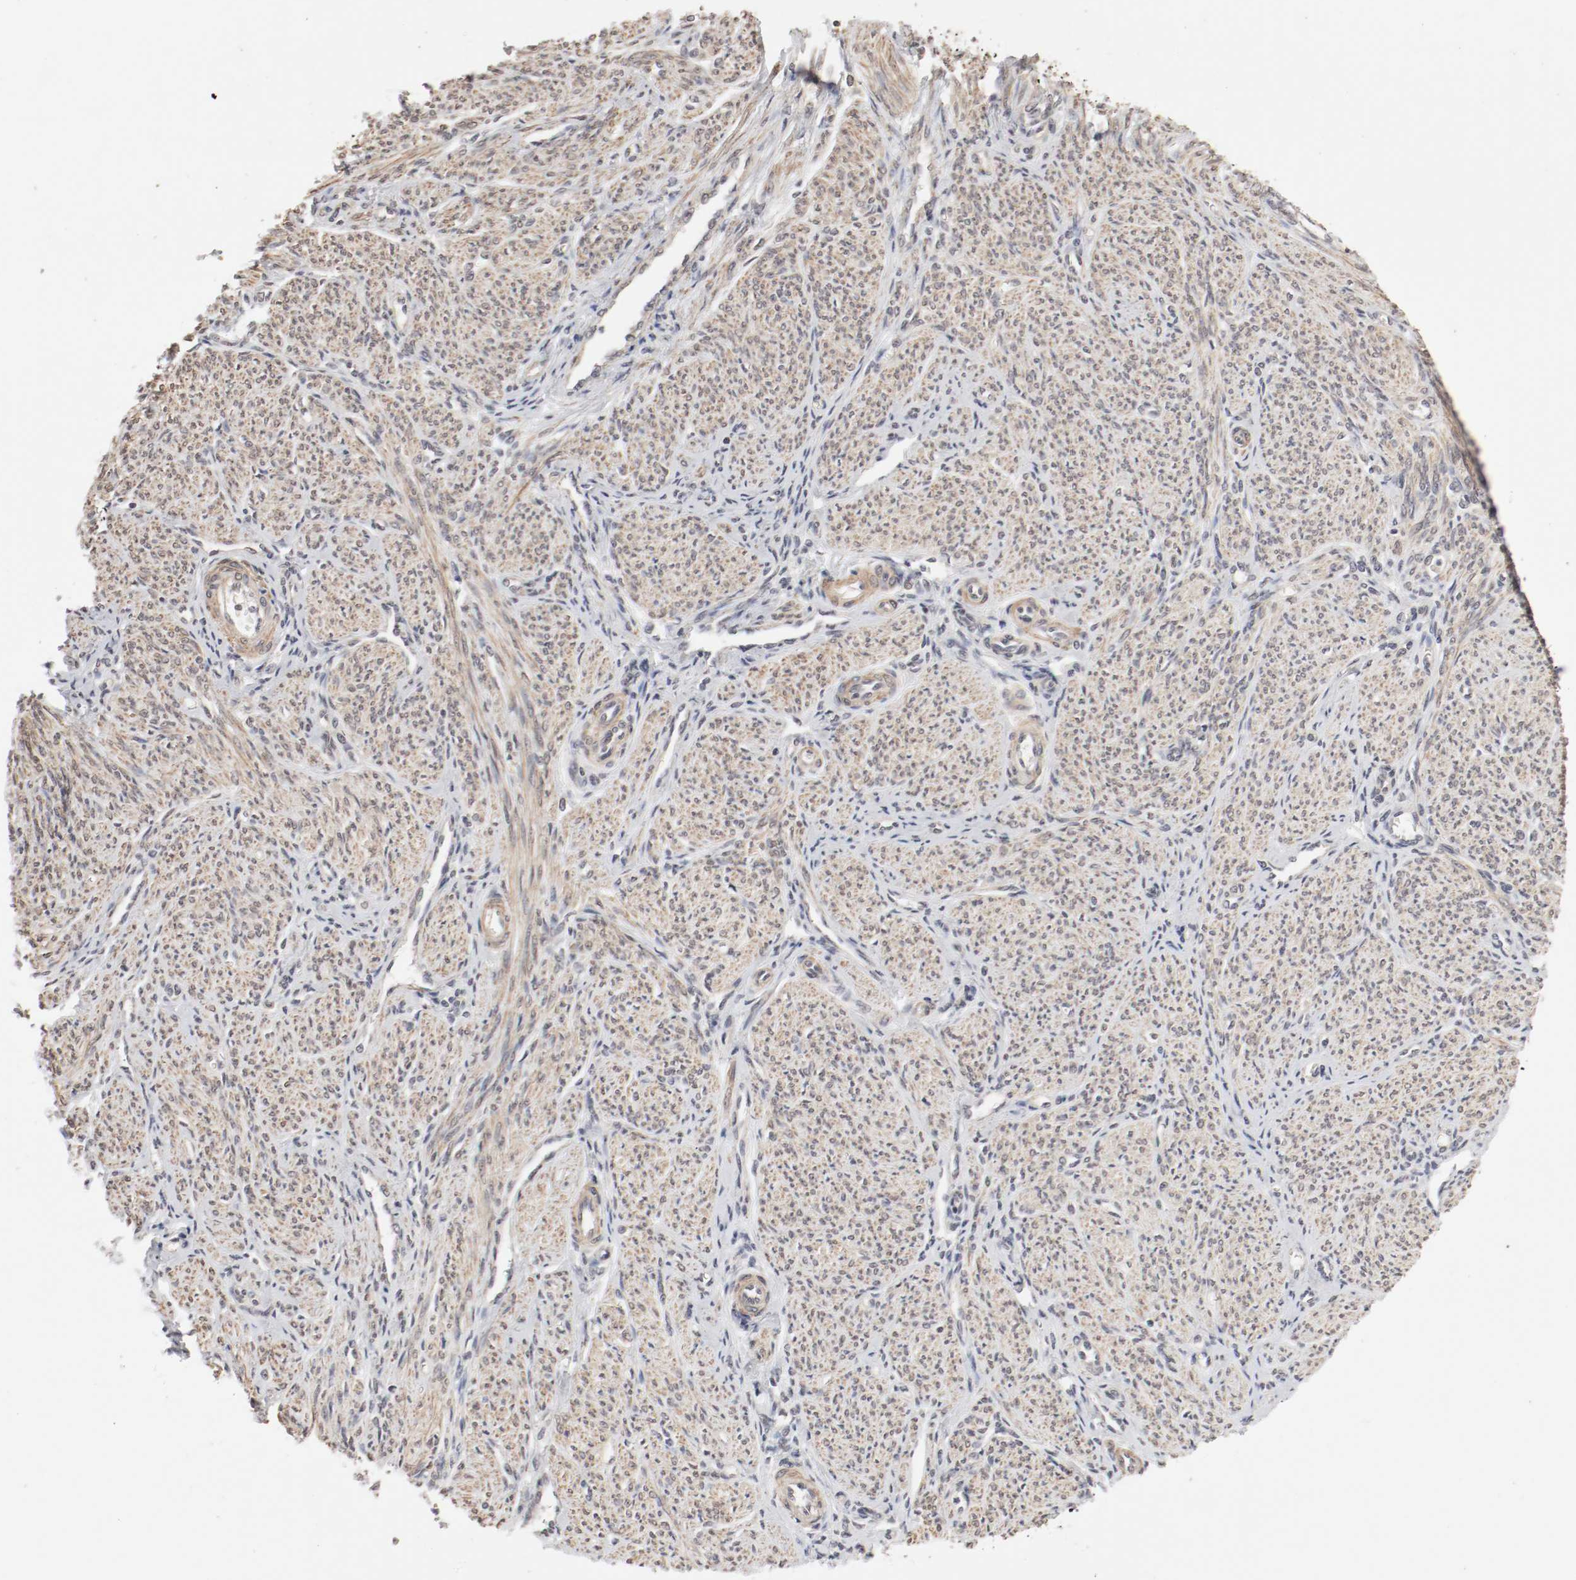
{"staining": {"intensity": "moderate", "quantity": ">75%", "location": "cytoplasmic/membranous"}, "tissue": "smooth muscle", "cell_type": "Smooth muscle cells", "image_type": "normal", "snomed": [{"axis": "morphology", "description": "Normal tissue, NOS"}, {"axis": "topography", "description": "Smooth muscle"}], "caption": "Protein analysis of benign smooth muscle exhibits moderate cytoplasmic/membranous positivity in approximately >75% of smooth muscle cells. The staining was performed using DAB (3,3'-diaminobenzidine) to visualize the protein expression in brown, while the nuclei were stained in blue with hematoxylin (Magnification: 20x).", "gene": "CSNK2B", "patient": {"sex": "female", "age": 65}}